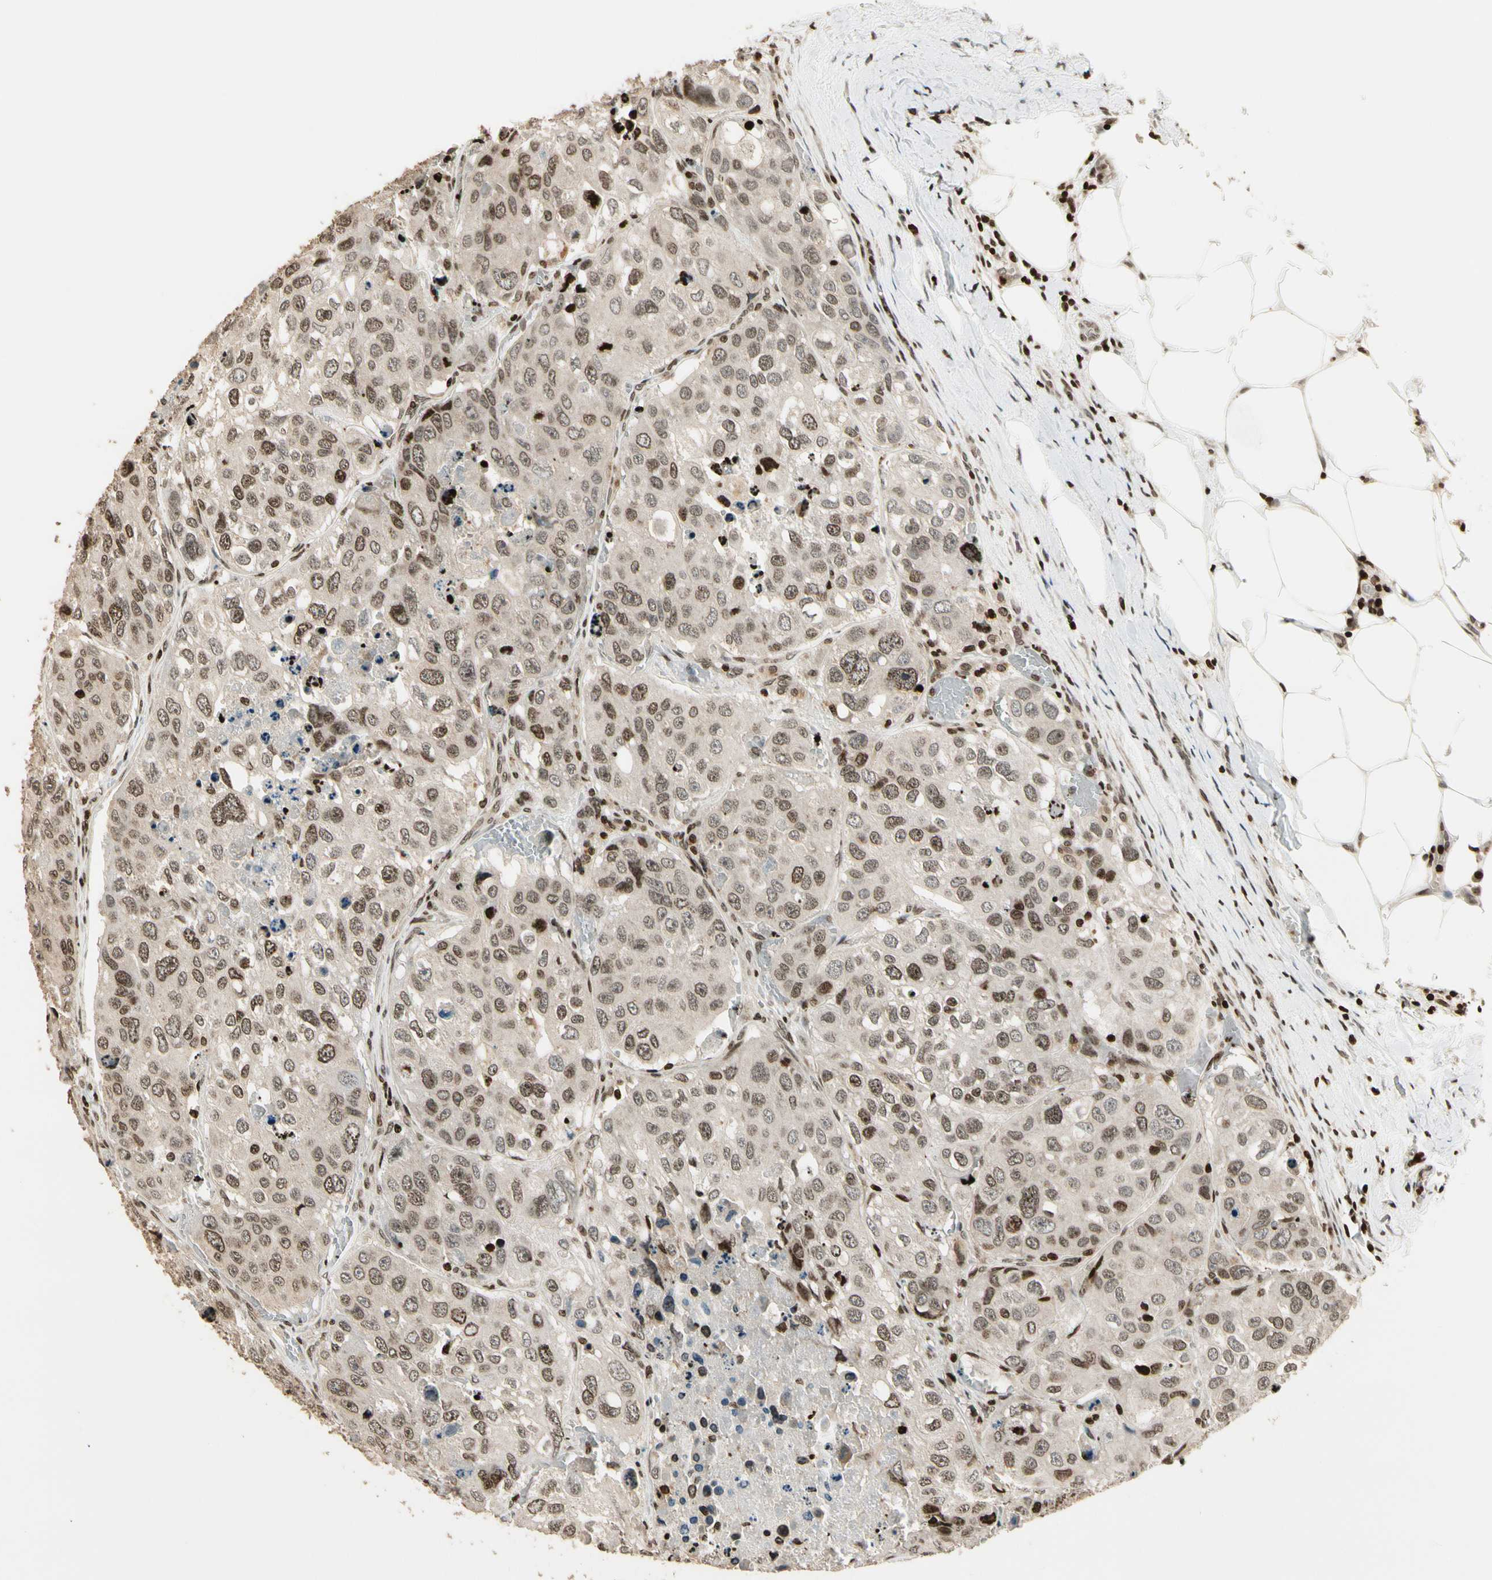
{"staining": {"intensity": "weak", "quantity": ">75%", "location": "nuclear"}, "tissue": "urothelial cancer", "cell_type": "Tumor cells", "image_type": "cancer", "snomed": [{"axis": "morphology", "description": "Urothelial carcinoma, High grade"}, {"axis": "topography", "description": "Lymph node"}, {"axis": "topography", "description": "Urinary bladder"}], "caption": "Urothelial carcinoma (high-grade) stained for a protein (brown) shows weak nuclear positive staining in about >75% of tumor cells.", "gene": "TSHZ3", "patient": {"sex": "male", "age": 51}}